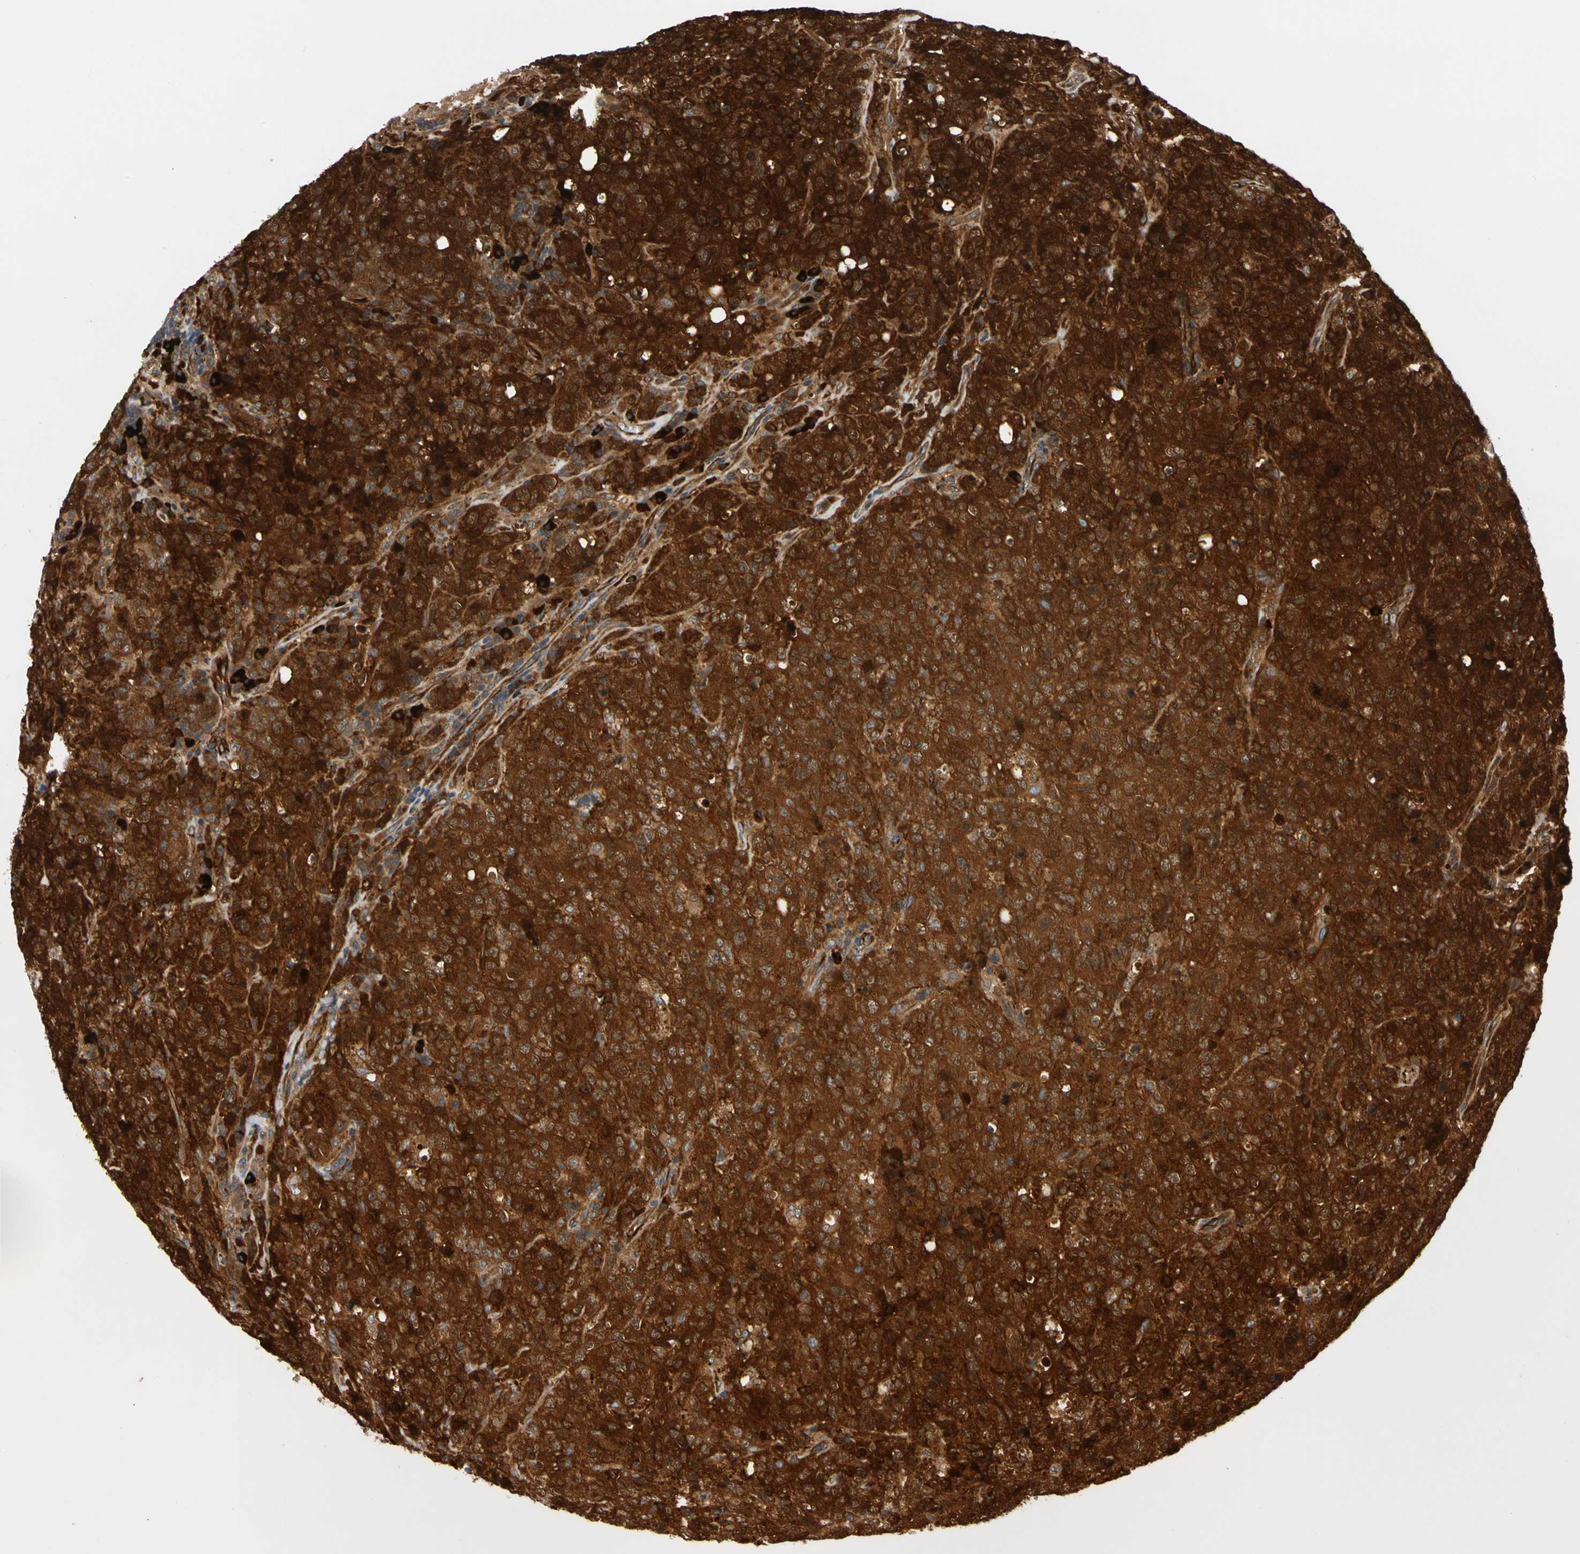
{"staining": {"intensity": "strong", "quantity": ">75%", "location": "cytoplasmic/membranous"}, "tissue": "lymphoma", "cell_type": "Tumor cells", "image_type": "cancer", "snomed": [{"axis": "morphology", "description": "Malignant lymphoma, non-Hodgkin's type, High grade"}, {"axis": "topography", "description": "Tonsil"}], "caption": "IHC of lymphoma exhibits high levels of strong cytoplasmic/membranous expression in approximately >75% of tumor cells. (DAB (3,3'-diaminobenzidine) = brown stain, brightfield microscopy at high magnification).", "gene": "FGD6", "patient": {"sex": "female", "age": 36}}